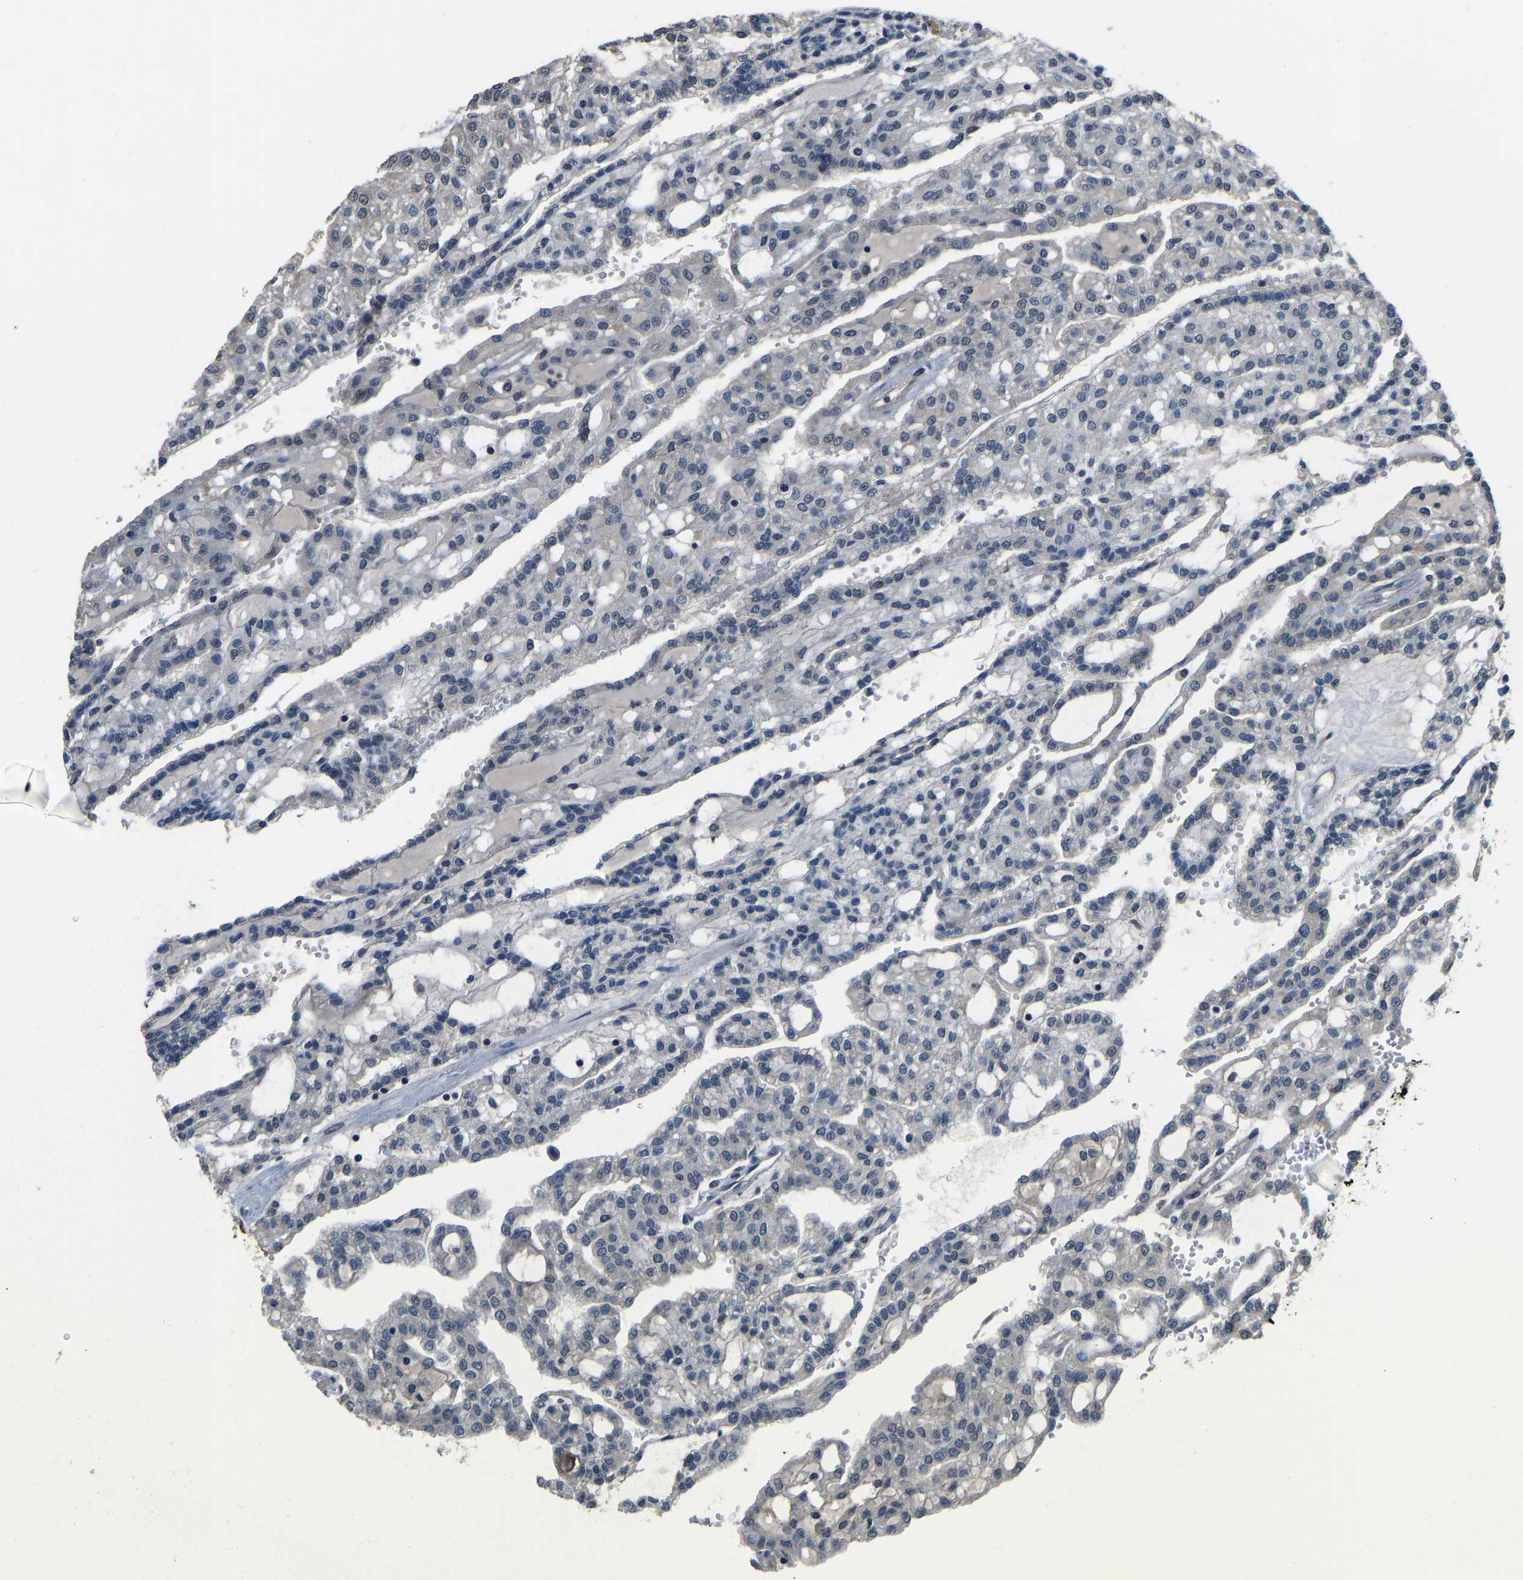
{"staining": {"intensity": "negative", "quantity": "none", "location": "none"}, "tissue": "renal cancer", "cell_type": "Tumor cells", "image_type": "cancer", "snomed": [{"axis": "morphology", "description": "Adenocarcinoma, NOS"}, {"axis": "topography", "description": "Kidney"}], "caption": "The IHC micrograph has no significant expression in tumor cells of renal cancer (adenocarcinoma) tissue.", "gene": "TOX4", "patient": {"sex": "male", "age": 63}}